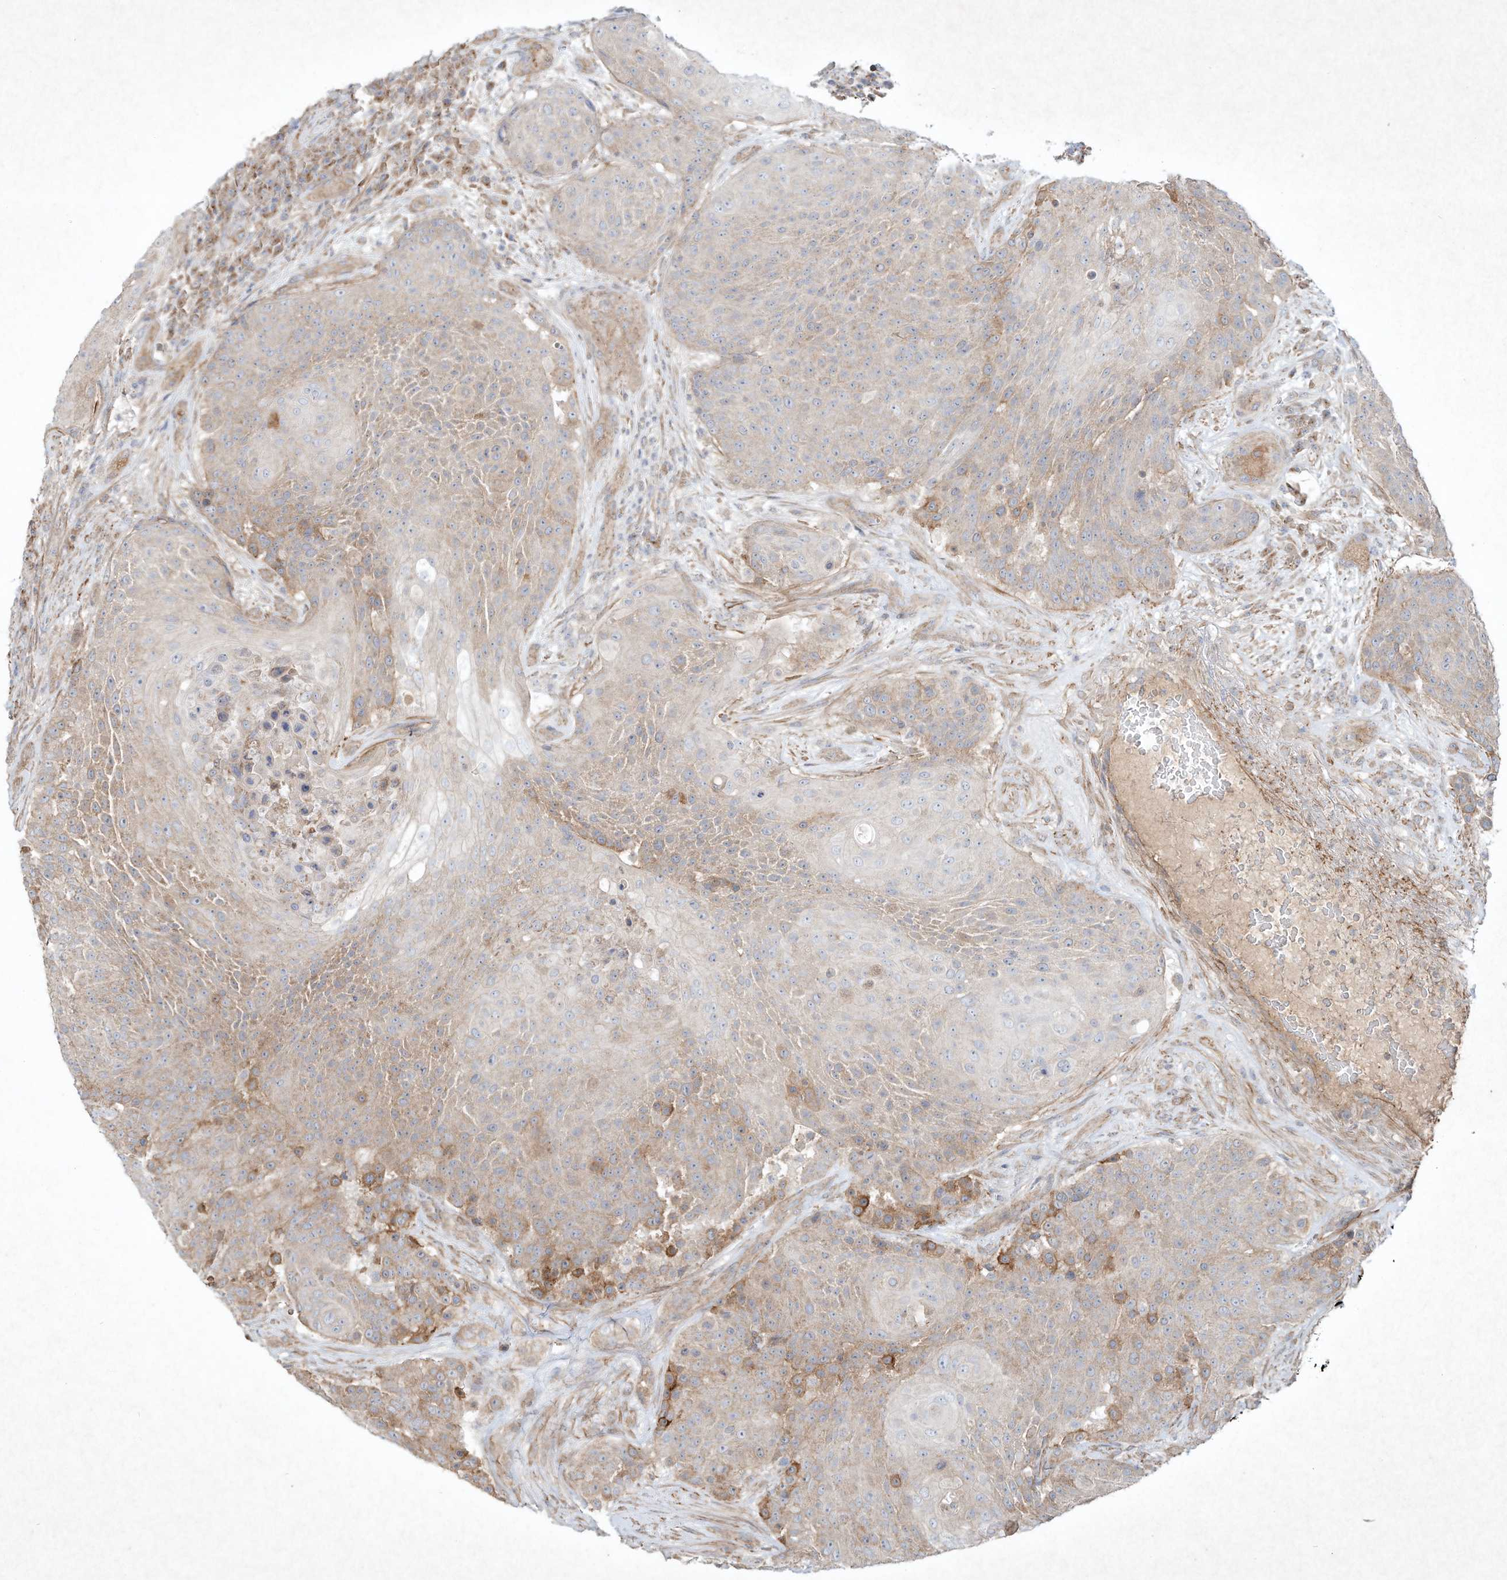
{"staining": {"intensity": "moderate", "quantity": "<25%", "location": "cytoplasmic/membranous"}, "tissue": "urothelial cancer", "cell_type": "Tumor cells", "image_type": "cancer", "snomed": [{"axis": "morphology", "description": "Urothelial carcinoma, High grade"}, {"axis": "topography", "description": "Urinary bladder"}], "caption": "A high-resolution histopathology image shows immunohistochemistry (IHC) staining of high-grade urothelial carcinoma, which exhibits moderate cytoplasmic/membranous expression in about <25% of tumor cells.", "gene": "HTR5A", "patient": {"sex": "female", "age": 63}}